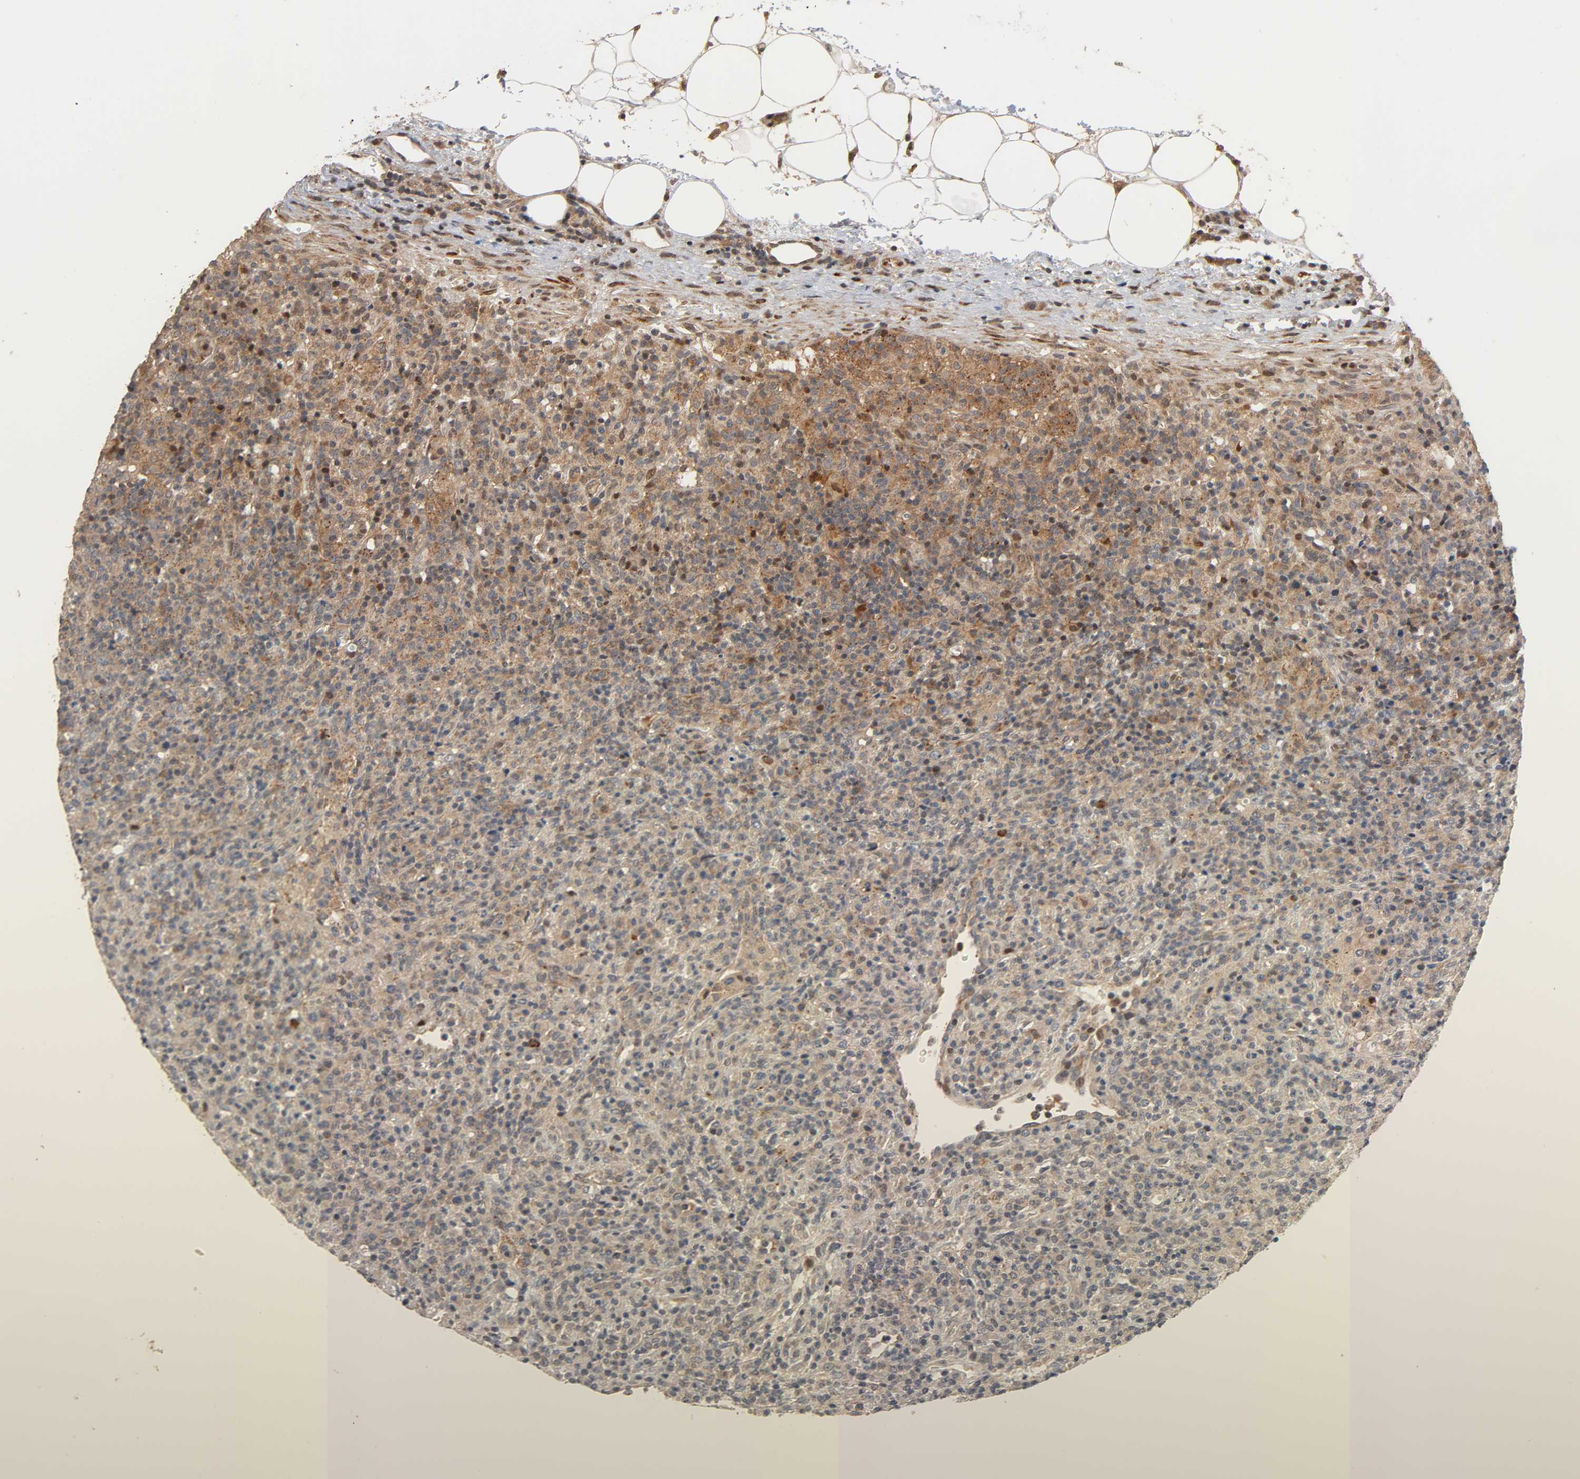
{"staining": {"intensity": "moderate", "quantity": ">75%", "location": "cytoplasmic/membranous"}, "tissue": "lymphoma", "cell_type": "Tumor cells", "image_type": "cancer", "snomed": [{"axis": "morphology", "description": "Hodgkin's disease, NOS"}, {"axis": "topography", "description": "Lymph node"}], "caption": "Protein staining of lymphoma tissue displays moderate cytoplasmic/membranous staining in approximately >75% of tumor cells.", "gene": "NEMF", "patient": {"sex": "male", "age": 65}}